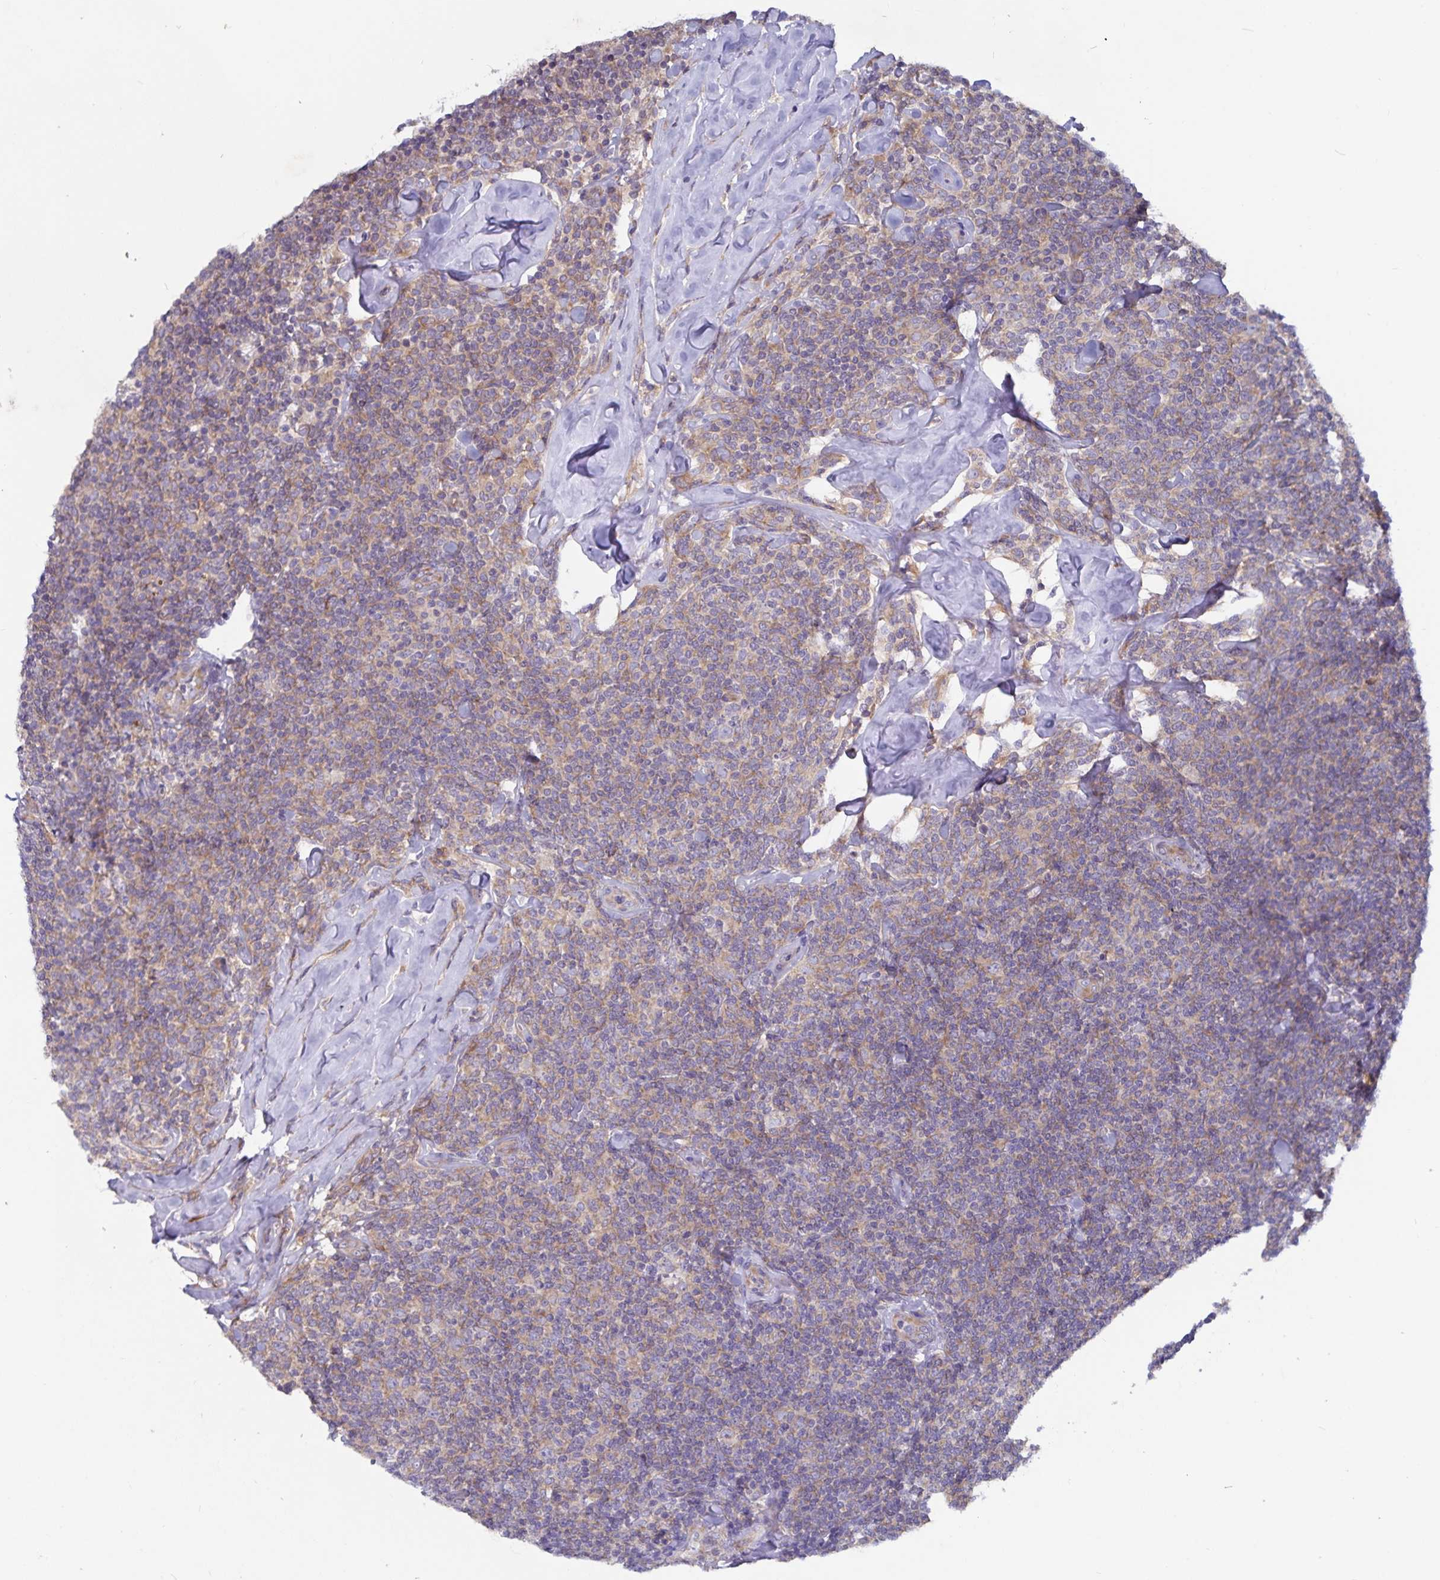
{"staining": {"intensity": "weak", "quantity": ">75%", "location": "cytoplasmic/membranous"}, "tissue": "lymphoma", "cell_type": "Tumor cells", "image_type": "cancer", "snomed": [{"axis": "morphology", "description": "Malignant lymphoma, non-Hodgkin's type, Low grade"}, {"axis": "topography", "description": "Lymph node"}], "caption": "High-power microscopy captured an IHC micrograph of malignant lymphoma, non-Hodgkin's type (low-grade), revealing weak cytoplasmic/membranous staining in about >75% of tumor cells.", "gene": "FAM120A", "patient": {"sex": "female", "age": 56}}